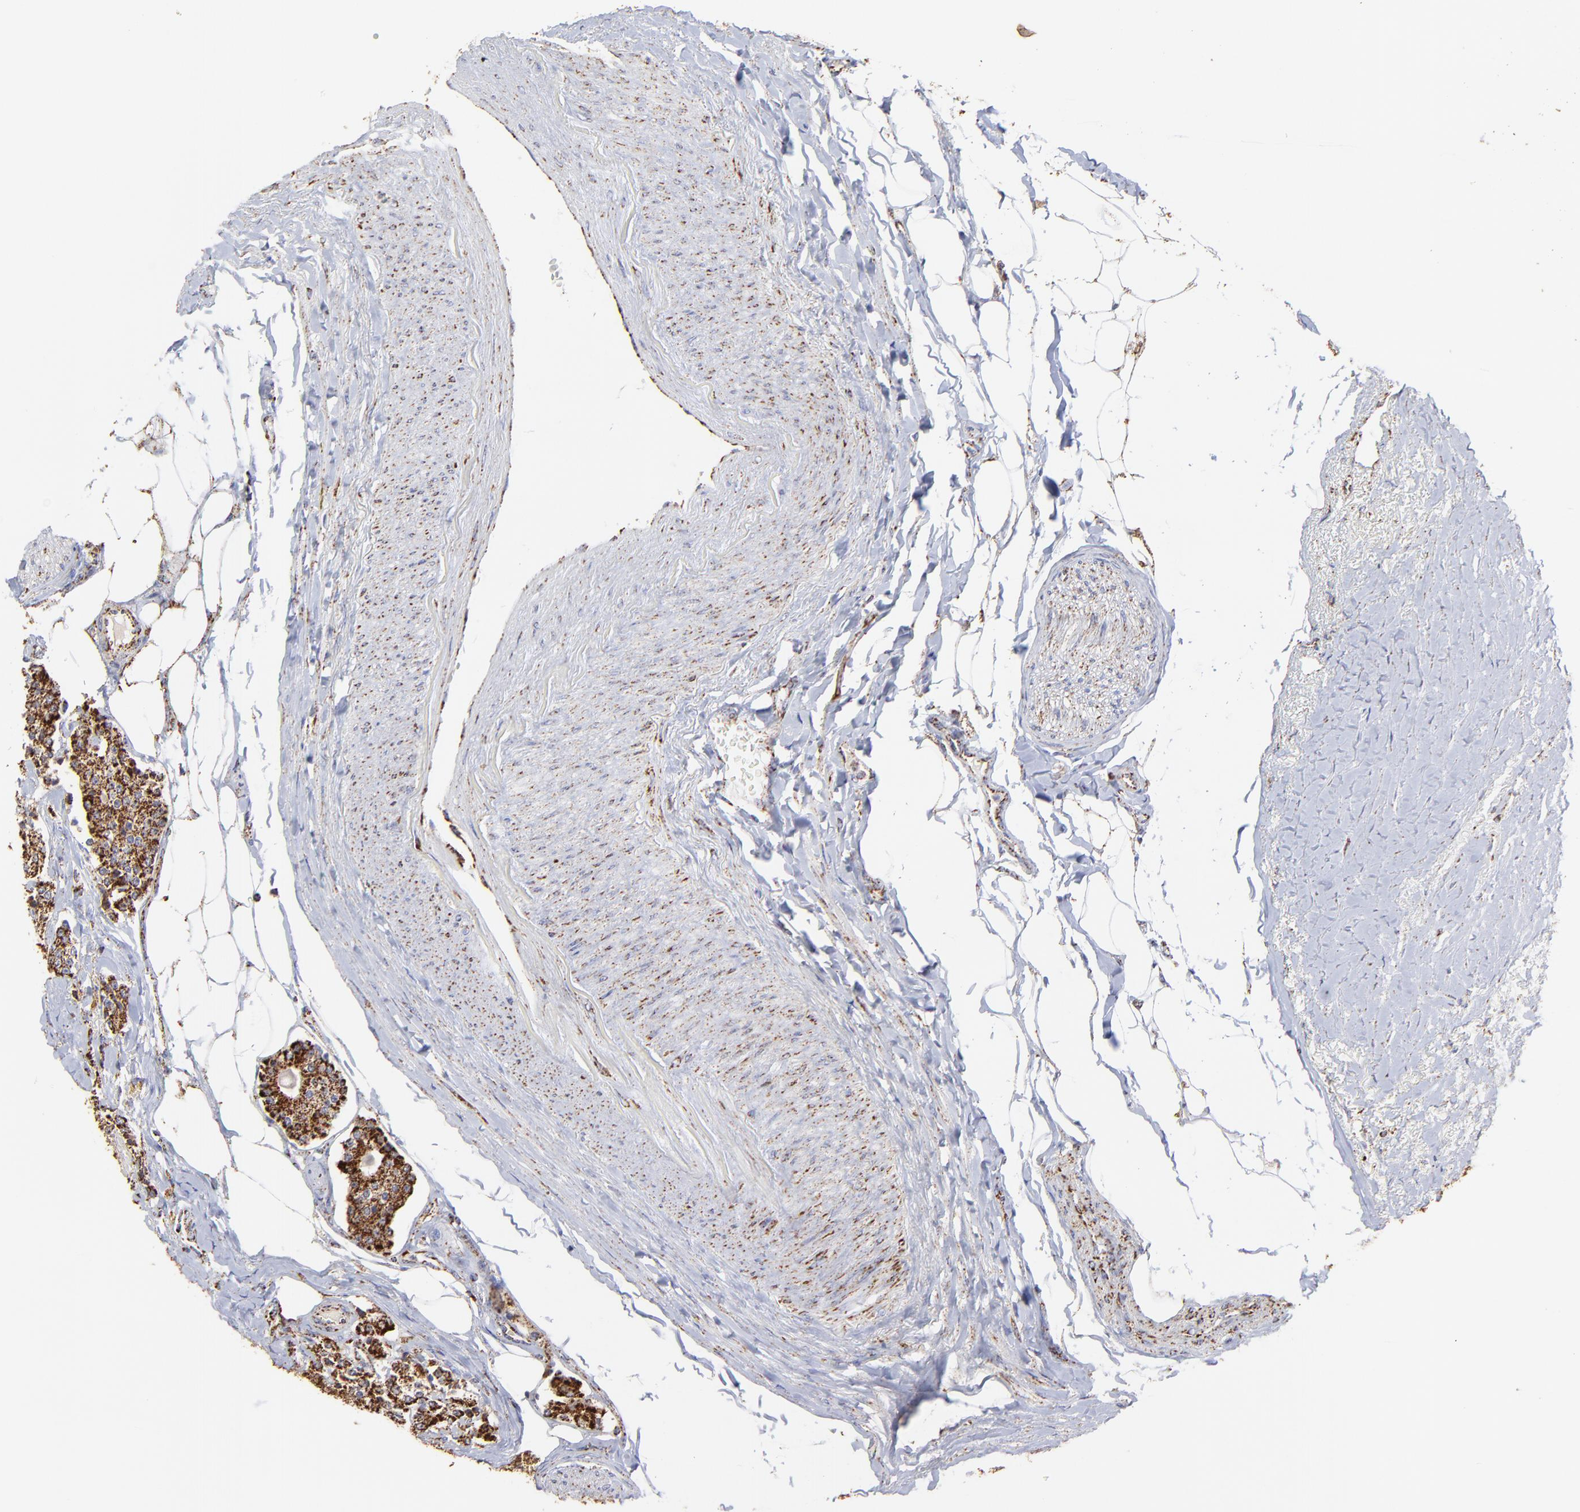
{"staining": {"intensity": "strong", "quantity": ">75%", "location": "cytoplasmic/membranous"}, "tissue": "carcinoid", "cell_type": "Tumor cells", "image_type": "cancer", "snomed": [{"axis": "morphology", "description": "Carcinoid, malignant, NOS"}, {"axis": "topography", "description": "Colon"}], "caption": "Human carcinoid (malignant) stained with a brown dye exhibits strong cytoplasmic/membranous positive positivity in about >75% of tumor cells.", "gene": "ECH1", "patient": {"sex": "female", "age": 61}}